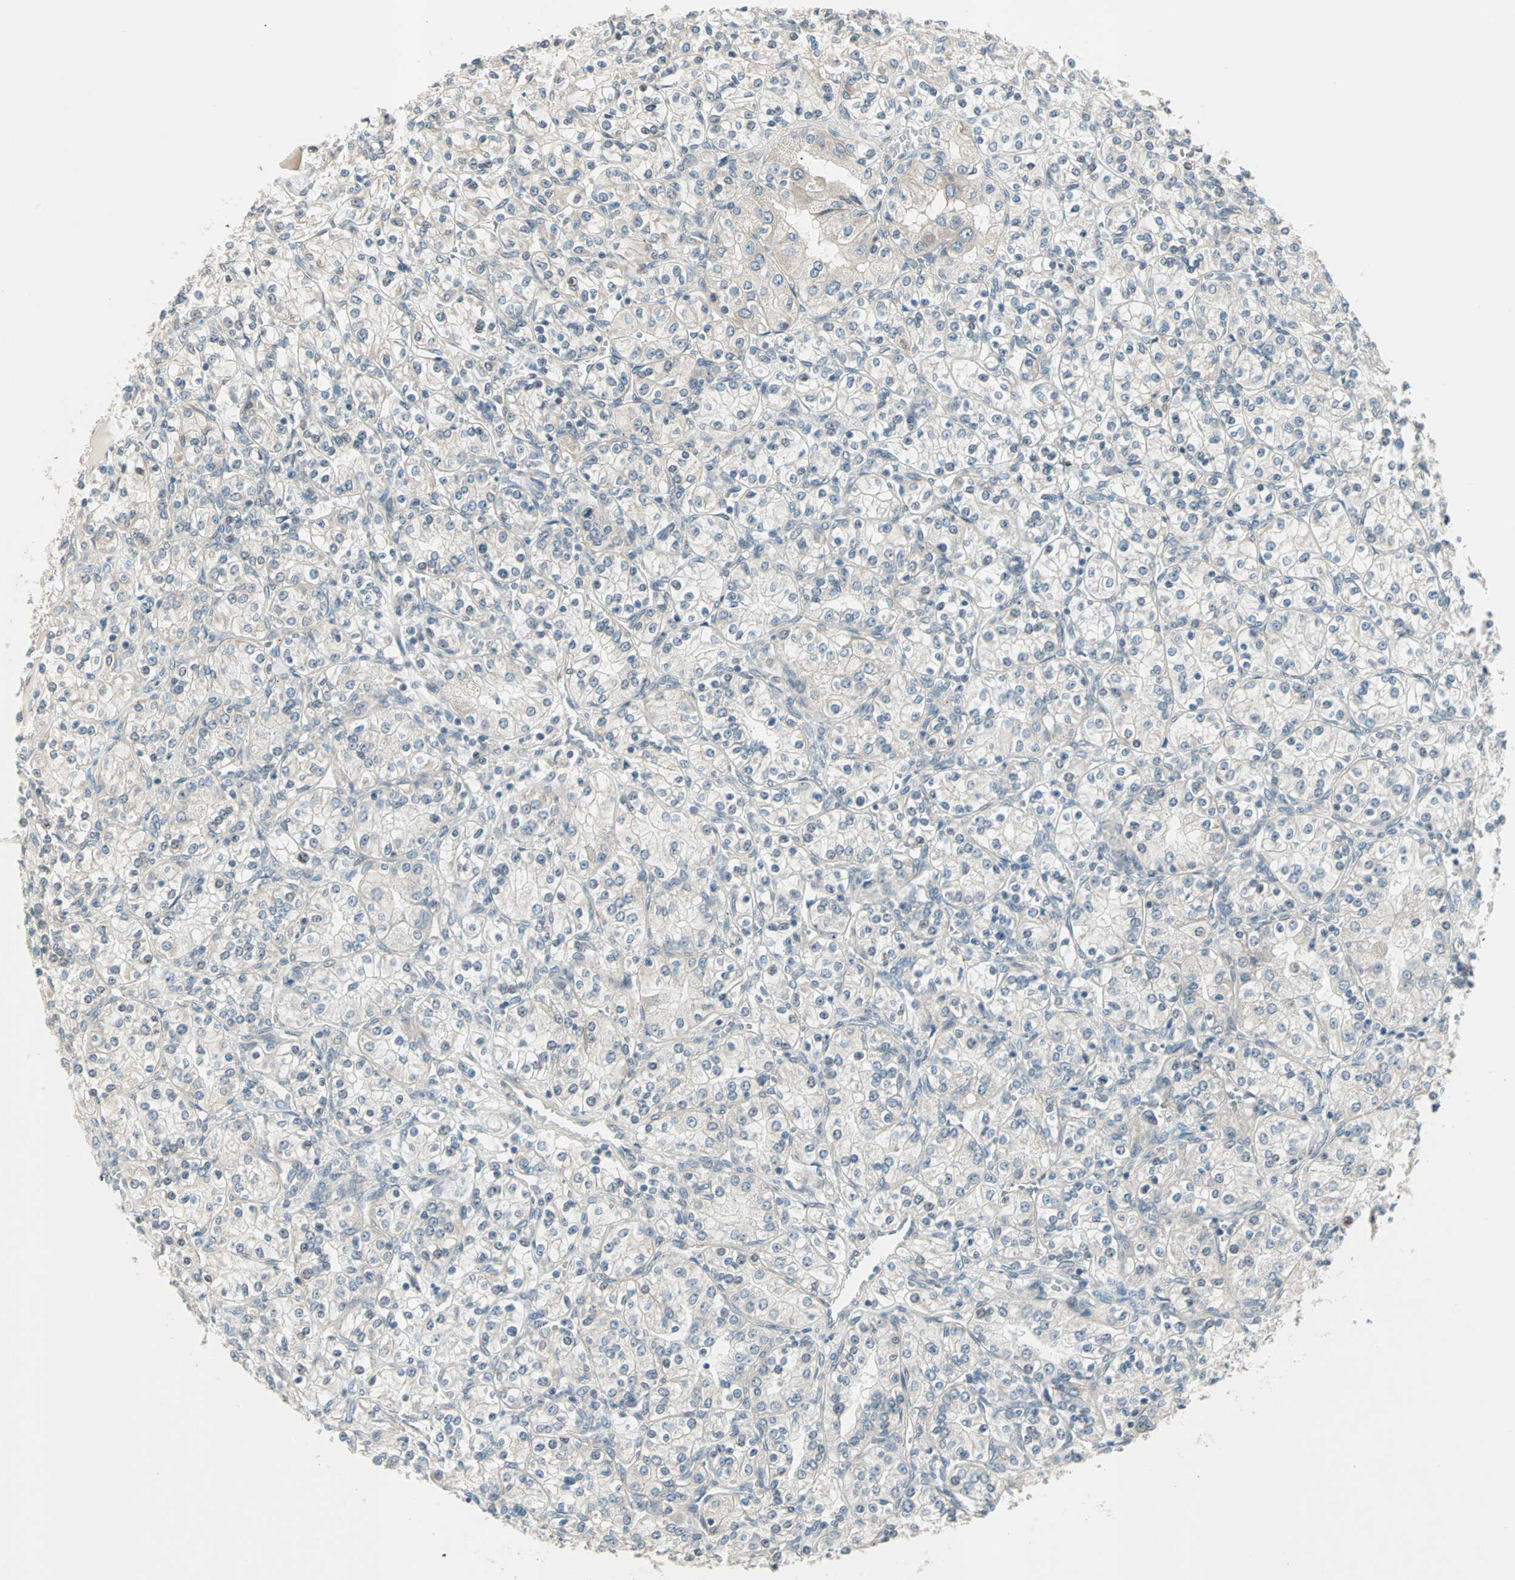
{"staining": {"intensity": "negative", "quantity": "none", "location": "none"}, "tissue": "renal cancer", "cell_type": "Tumor cells", "image_type": "cancer", "snomed": [{"axis": "morphology", "description": "Adenocarcinoma, NOS"}, {"axis": "topography", "description": "Kidney"}], "caption": "Immunohistochemical staining of renal cancer (adenocarcinoma) displays no significant positivity in tumor cells.", "gene": "PGBD1", "patient": {"sex": "male", "age": 77}}